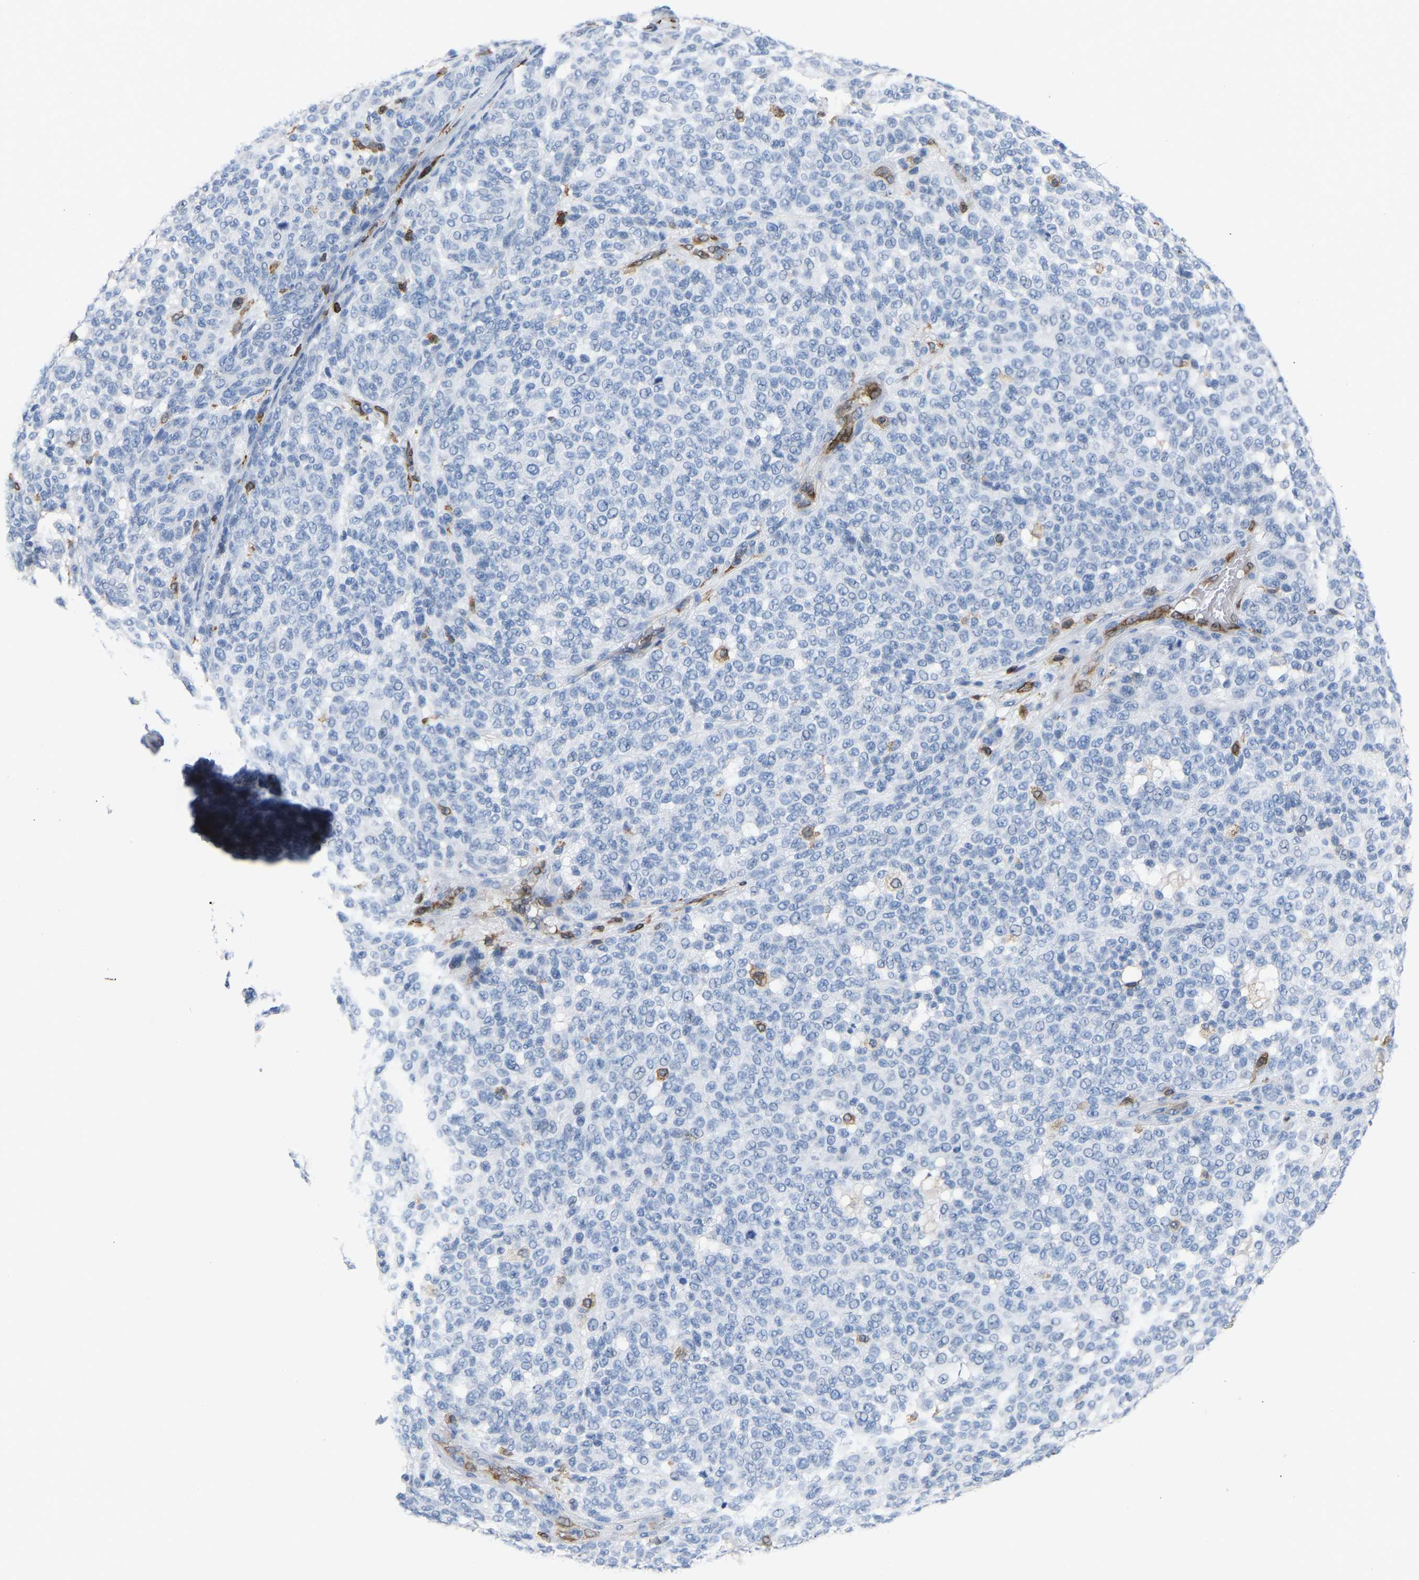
{"staining": {"intensity": "negative", "quantity": "none", "location": "none"}, "tissue": "melanoma", "cell_type": "Tumor cells", "image_type": "cancer", "snomed": [{"axis": "morphology", "description": "Malignant melanoma, NOS"}, {"axis": "topography", "description": "Skin"}], "caption": "Human melanoma stained for a protein using IHC displays no staining in tumor cells.", "gene": "PTGS1", "patient": {"sex": "male", "age": 59}}